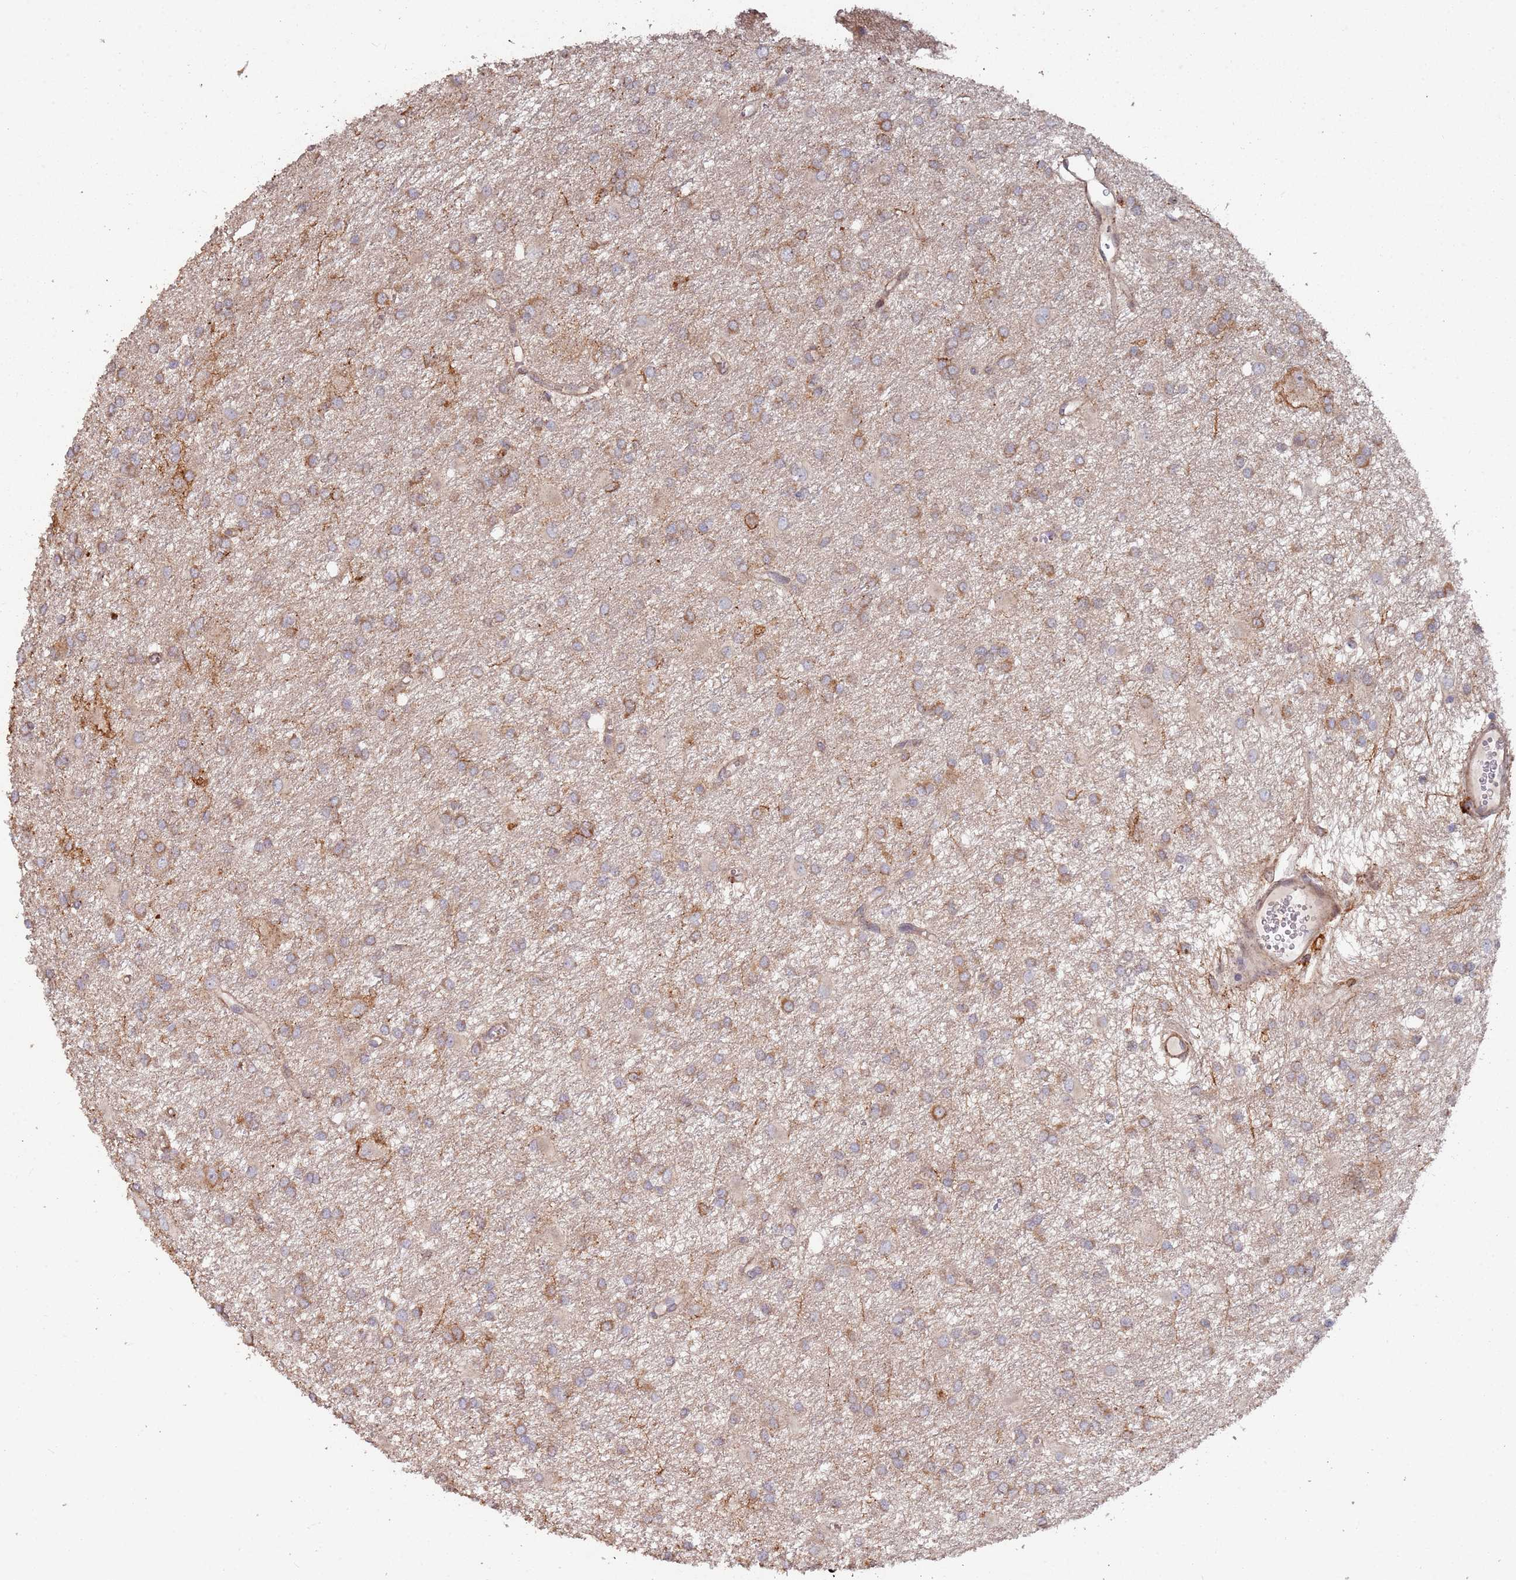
{"staining": {"intensity": "moderate", "quantity": ">75%", "location": "cytoplasmic/membranous"}, "tissue": "glioma", "cell_type": "Tumor cells", "image_type": "cancer", "snomed": [{"axis": "morphology", "description": "Glioma, malignant, High grade"}, {"axis": "topography", "description": "Brain"}], "caption": "DAB (3,3'-diaminobenzidine) immunohistochemical staining of human high-grade glioma (malignant) reveals moderate cytoplasmic/membranous protein staining in about >75% of tumor cells.", "gene": "LACC1", "patient": {"sex": "female", "age": 50}}